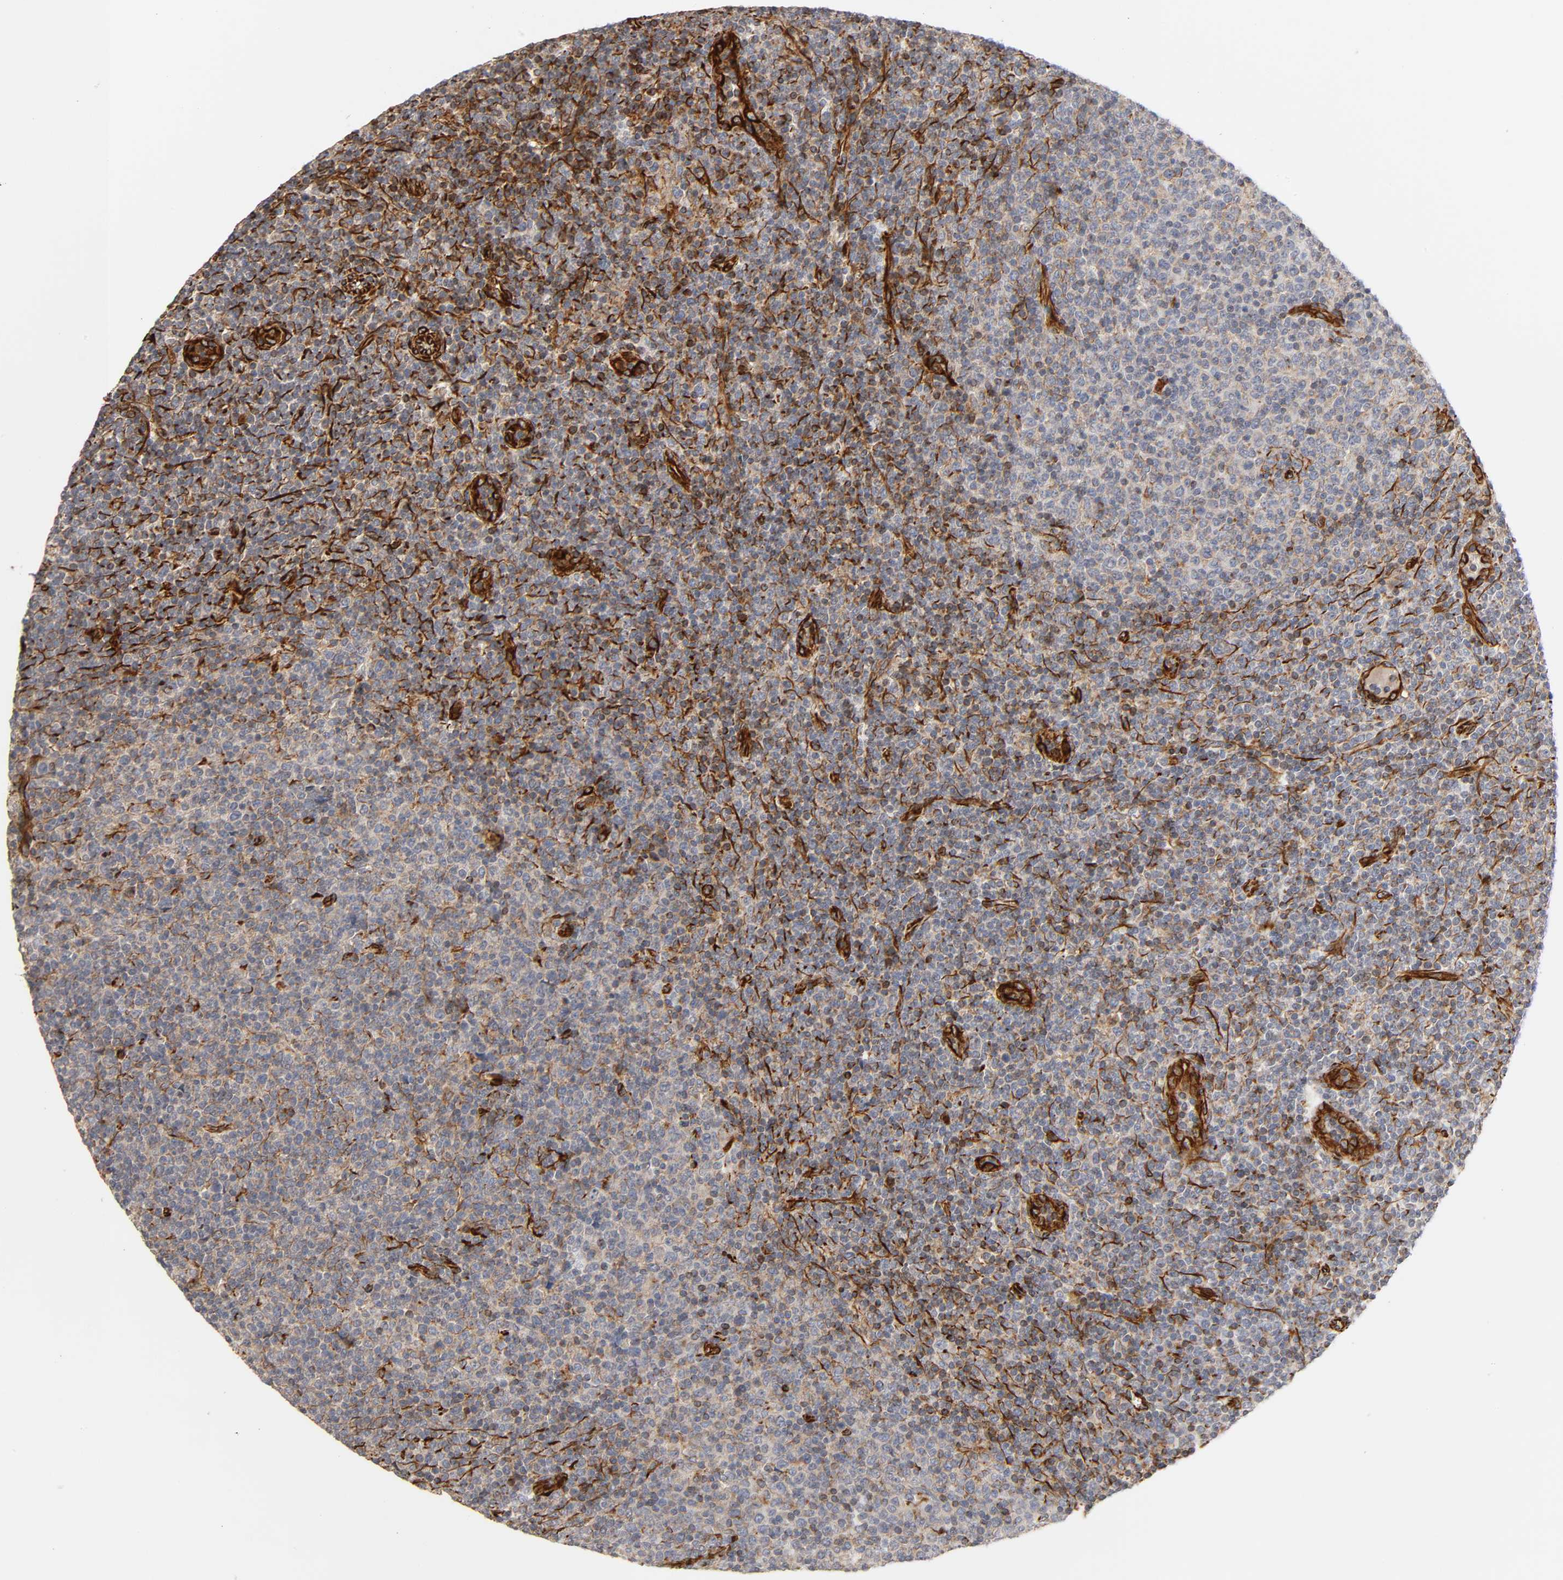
{"staining": {"intensity": "weak", "quantity": ">75%", "location": "cytoplasmic/membranous"}, "tissue": "lymphoma", "cell_type": "Tumor cells", "image_type": "cancer", "snomed": [{"axis": "morphology", "description": "Malignant lymphoma, non-Hodgkin's type, Low grade"}, {"axis": "topography", "description": "Lymph node"}], "caption": "A micrograph showing weak cytoplasmic/membranous staining in approximately >75% of tumor cells in low-grade malignant lymphoma, non-Hodgkin's type, as visualized by brown immunohistochemical staining.", "gene": "FAM118A", "patient": {"sex": "male", "age": 70}}